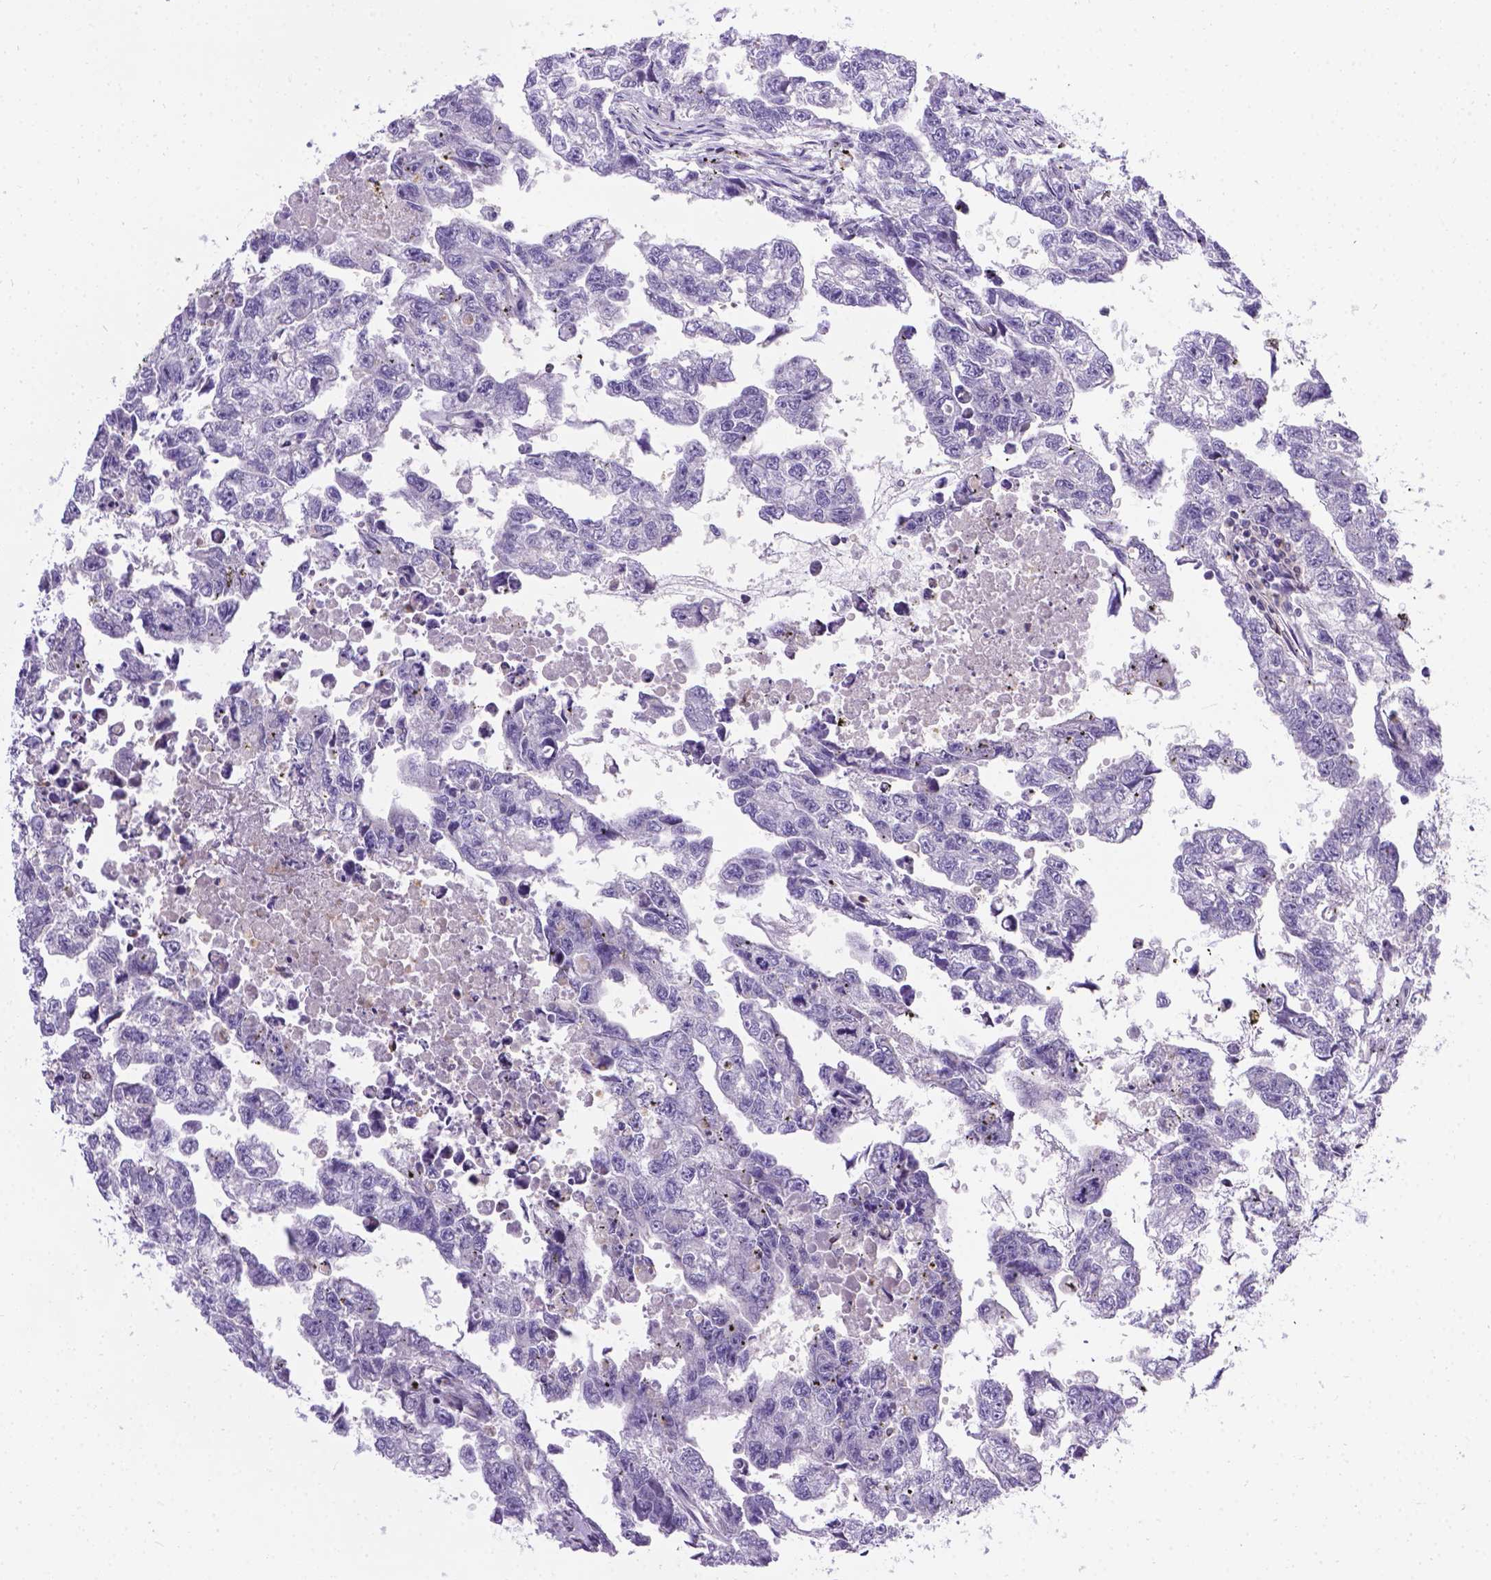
{"staining": {"intensity": "negative", "quantity": "none", "location": "none"}, "tissue": "testis cancer", "cell_type": "Tumor cells", "image_type": "cancer", "snomed": [{"axis": "morphology", "description": "Carcinoma, Embryonal, NOS"}, {"axis": "morphology", "description": "Teratoma, malignant, NOS"}, {"axis": "topography", "description": "Testis"}], "caption": "Immunohistochemistry (IHC) image of testis cancer (teratoma (malignant)) stained for a protein (brown), which shows no staining in tumor cells.", "gene": "TM4SF18", "patient": {"sex": "male", "age": 44}}